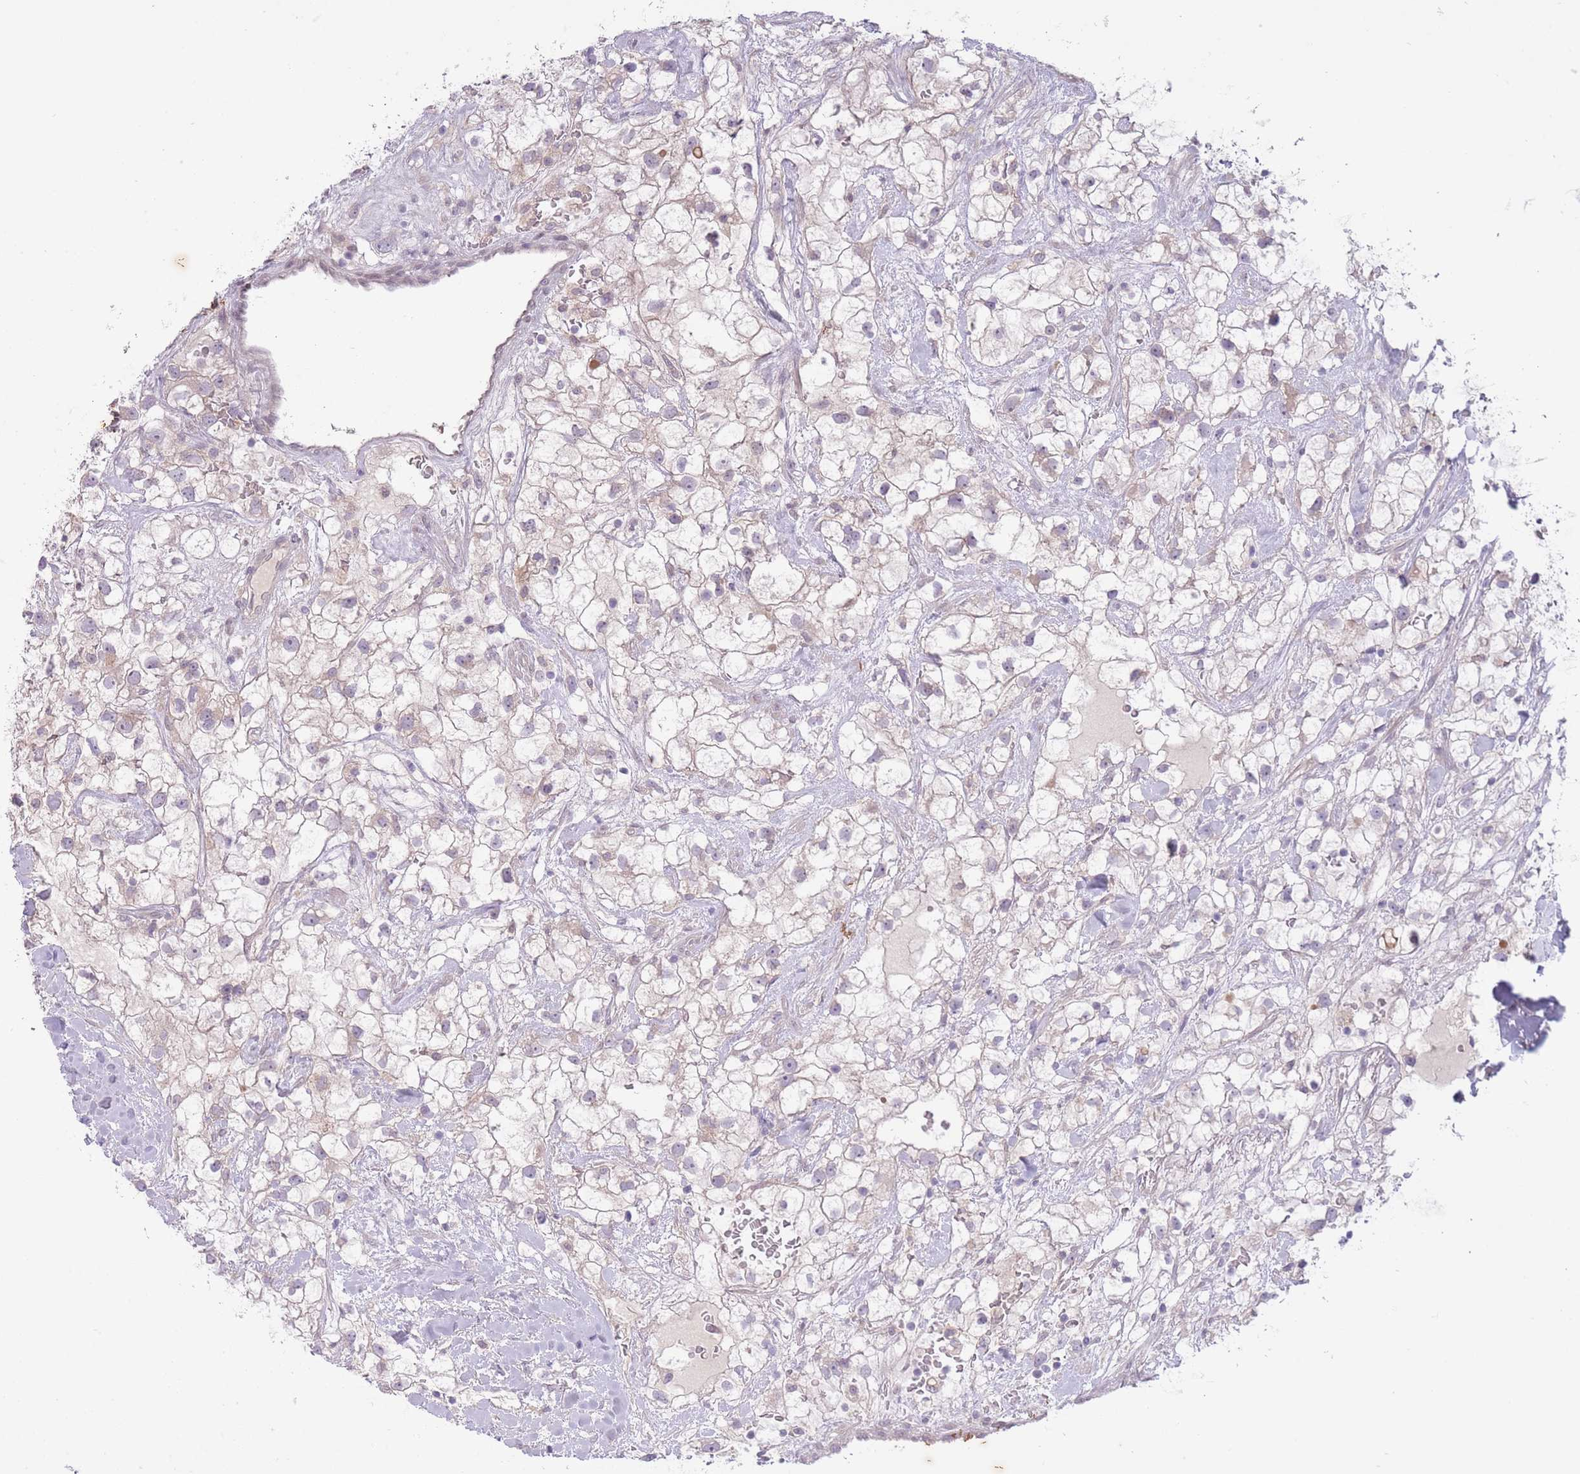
{"staining": {"intensity": "negative", "quantity": "none", "location": "none"}, "tissue": "renal cancer", "cell_type": "Tumor cells", "image_type": "cancer", "snomed": [{"axis": "morphology", "description": "Adenocarcinoma, NOS"}, {"axis": "topography", "description": "Kidney"}], "caption": "This is a photomicrograph of immunohistochemistry (IHC) staining of renal cancer, which shows no positivity in tumor cells. The staining was performed using DAB (3,3'-diaminobenzidine) to visualize the protein expression in brown, while the nuclei were stained in blue with hematoxylin (Magnification: 20x).", "gene": "ARPIN", "patient": {"sex": "male", "age": 59}}